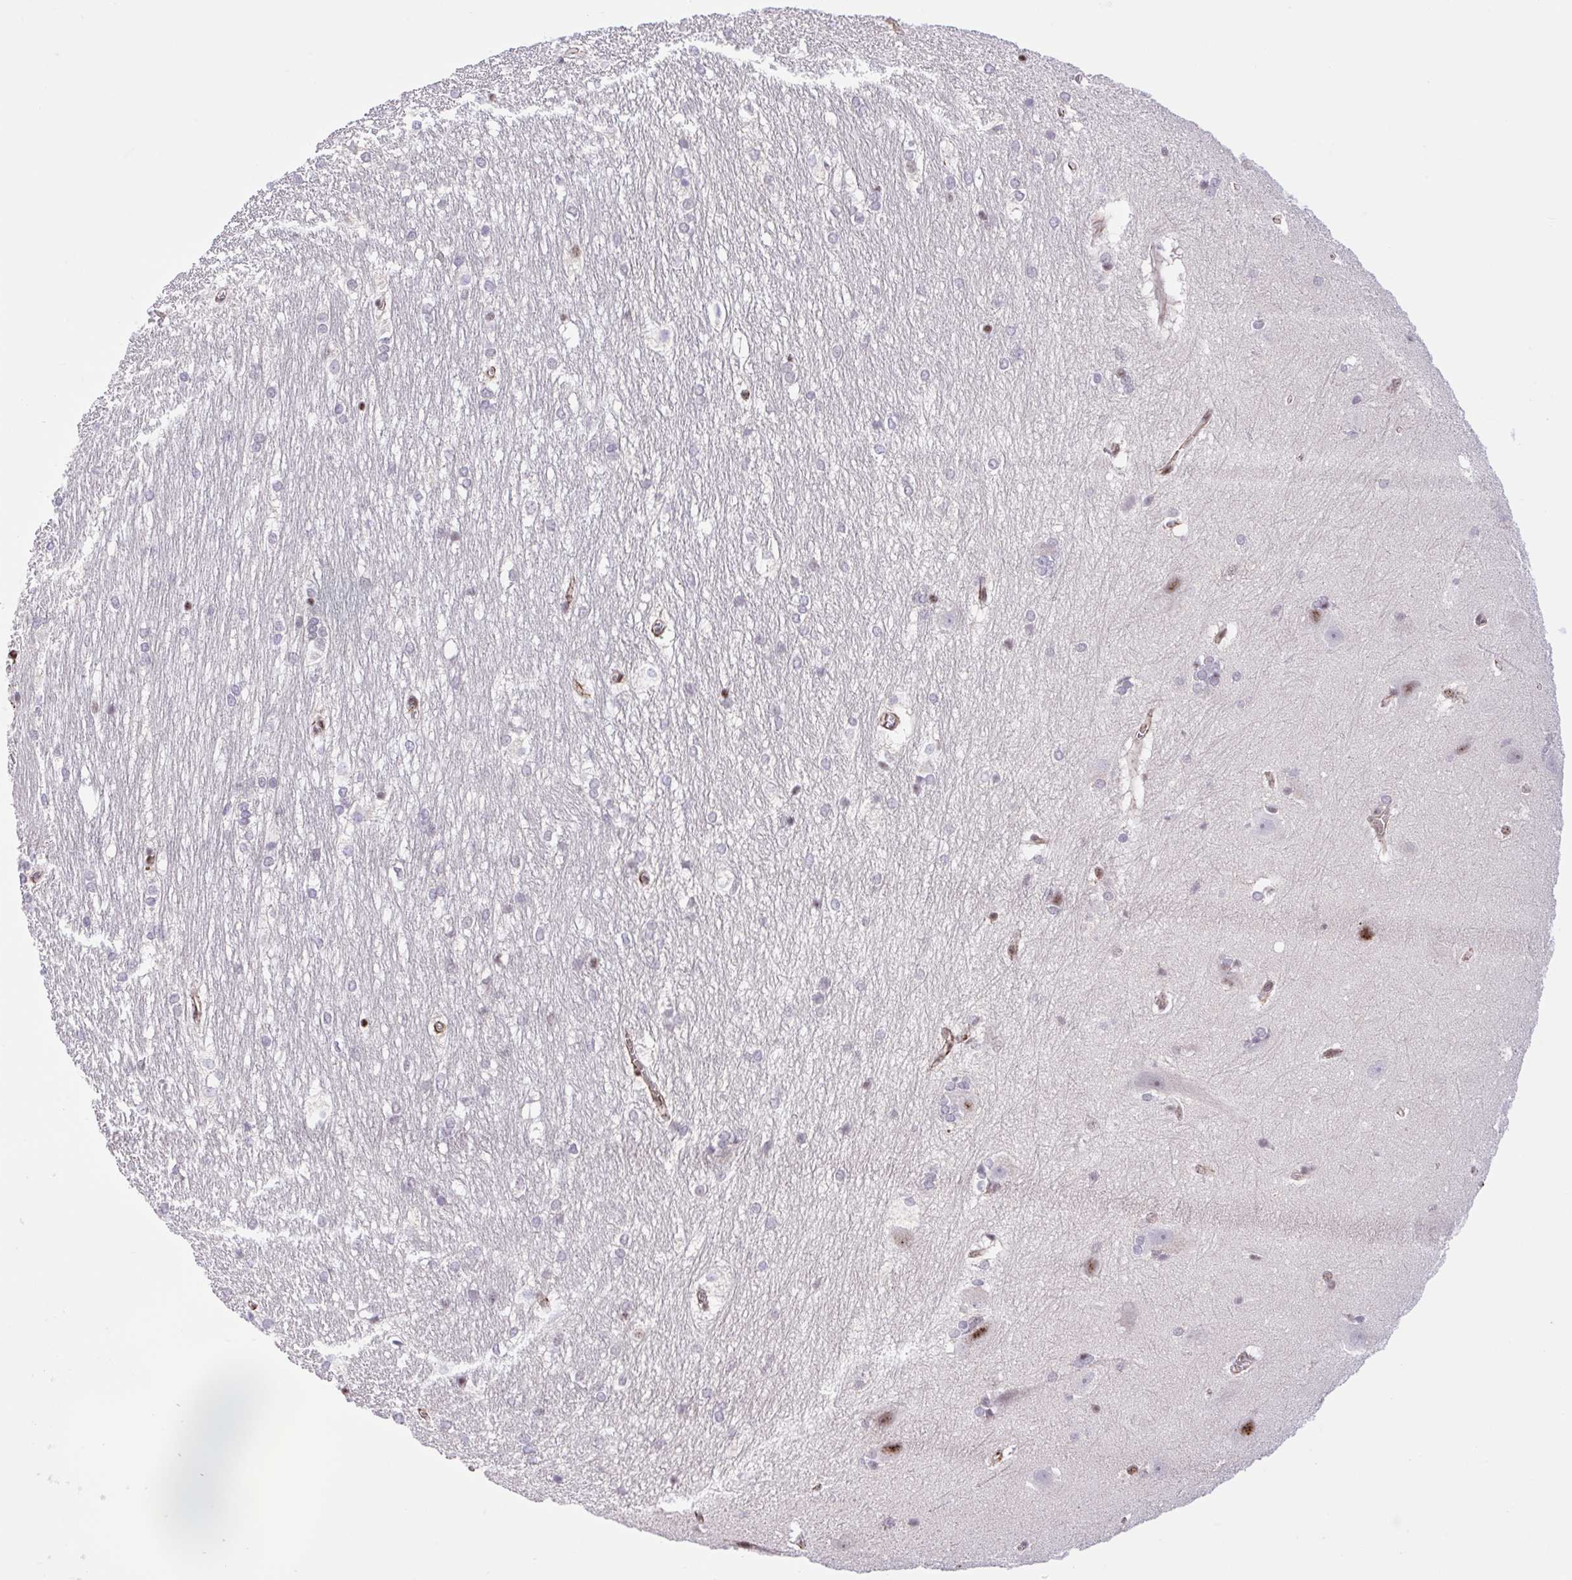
{"staining": {"intensity": "negative", "quantity": "none", "location": "none"}, "tissue": "hippocampus", "cell_type": "Glial cells", "image_type": "normal", "snomed": [{"axis": "morphology", "description": "Normal tissue, NOS"}, {"axis": "topography", "description": "Cerebral cortex"}, {"axis": "topography", "description": "Hippocampus"}], "caption": "Immunohistochemistry (IHC) micrograph of benign hippocampus stained for a protein (brown), which displays no positivity in glial cells. (Stains: DAB (3,3'-diaminobenzidine) immunohistochemistry with hematoxylin counter stain, Microscopy: brightfield microscopy at high magnification).", "gene": "ERG", "patient": {"sex": "female", "age": 19}}